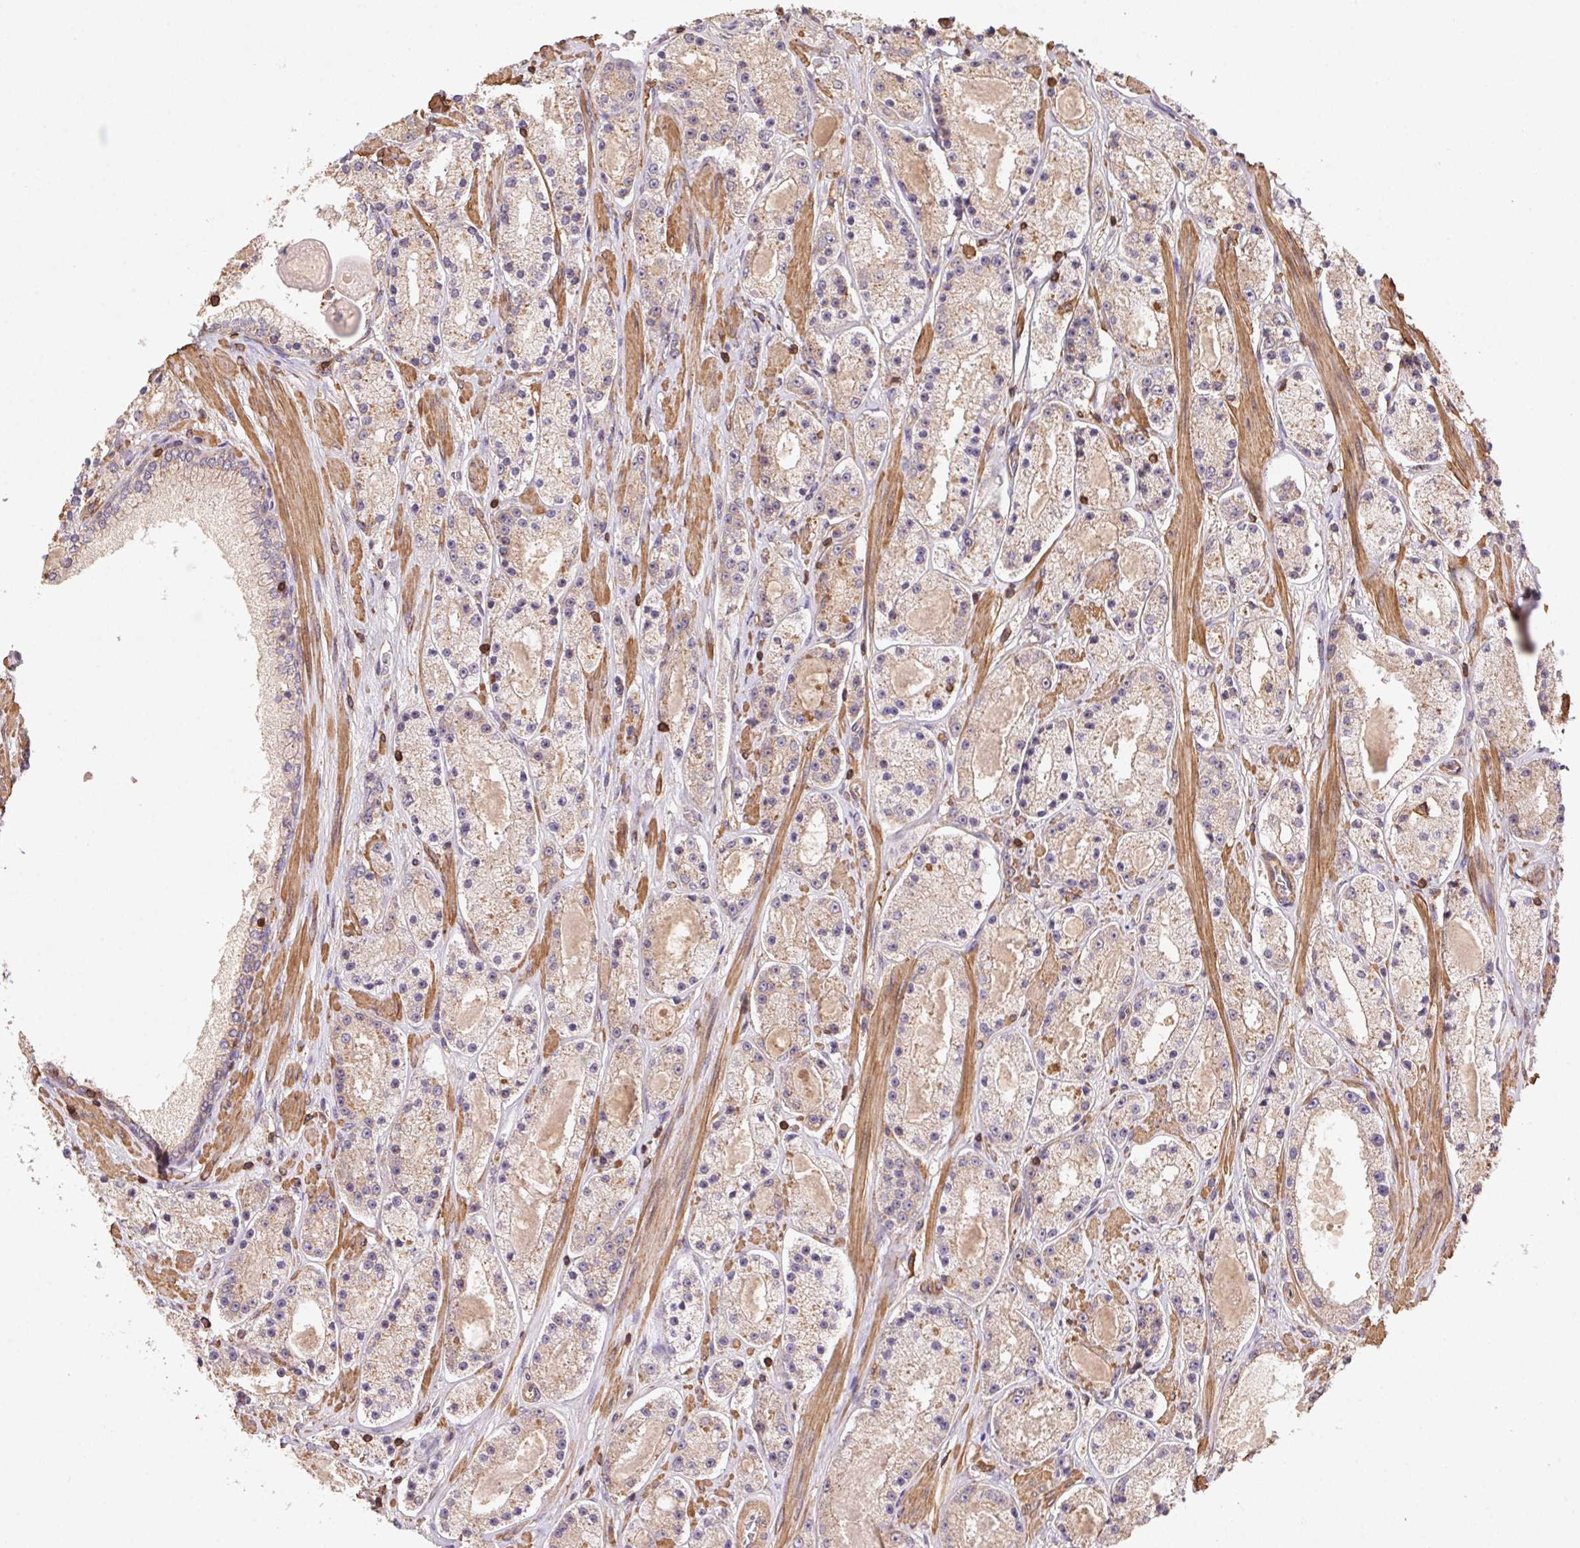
{"staining": {"intensity": "weak", "quantity": "25%-75%", "location": "cytoplasmic/membranous"}, "tissue": "prostate cancer", "cell_type": "Tumor cells", "image_type": "cancer", "snomed": [{"axis": "morphology", "description": "Adenocarcinoma, High grade"}, {"axis": "topography", "description": "Prostate"}], "caption": "Immunohistochemical staining of human prostate high-grade adenocarcinoma exhibits low levels of weak cytoplasmic/membranous protein expression in approximately 25%-75% of tumor cells.", "gene": "ATG10", "patient": {"sex": "male", "age": 67}}